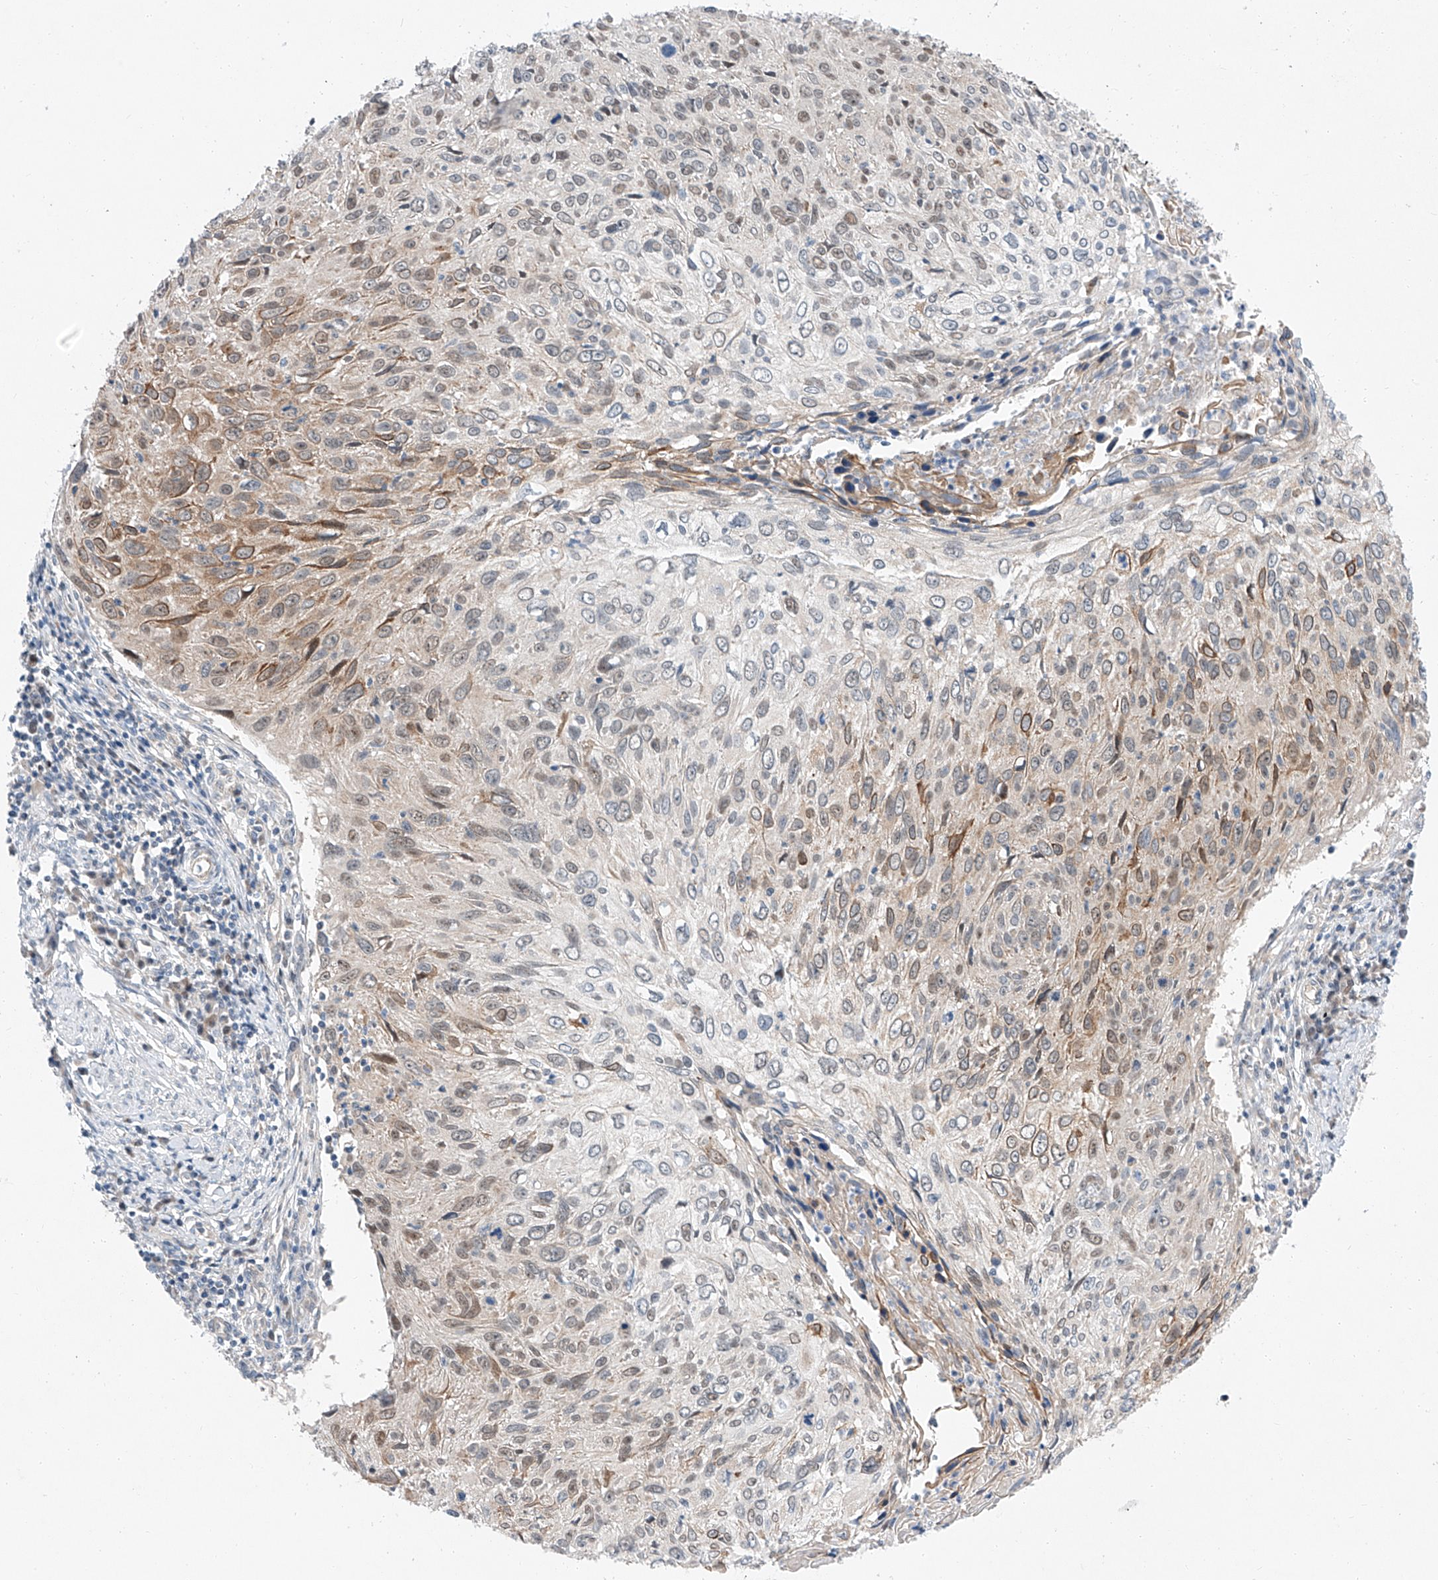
{"staining": {"intensity": "moderate", "quantity": "<25%", "location": "cytoplasmic/membranous,nuclear"}, "tissue": "cervical cancer", "cell_type": "Tumor cells", "image_type": "cancer", "snomed": [{"axis": "morphology", "description": "Squamous cell carcinoma, NOS"}, {"axis": "topography", "description": "Cervix"}], "caption": "Squamous cell carcinoma (cervical) stained for a protein exhibits moderate cytoplasmic/membranous and nuclear positivity in tumor cells. Immunohistochemistry stains the protein in brown and the nuclei are stained blue.", "gene": "CLDND1", "patient": {"sex": "female", "age": 51}}